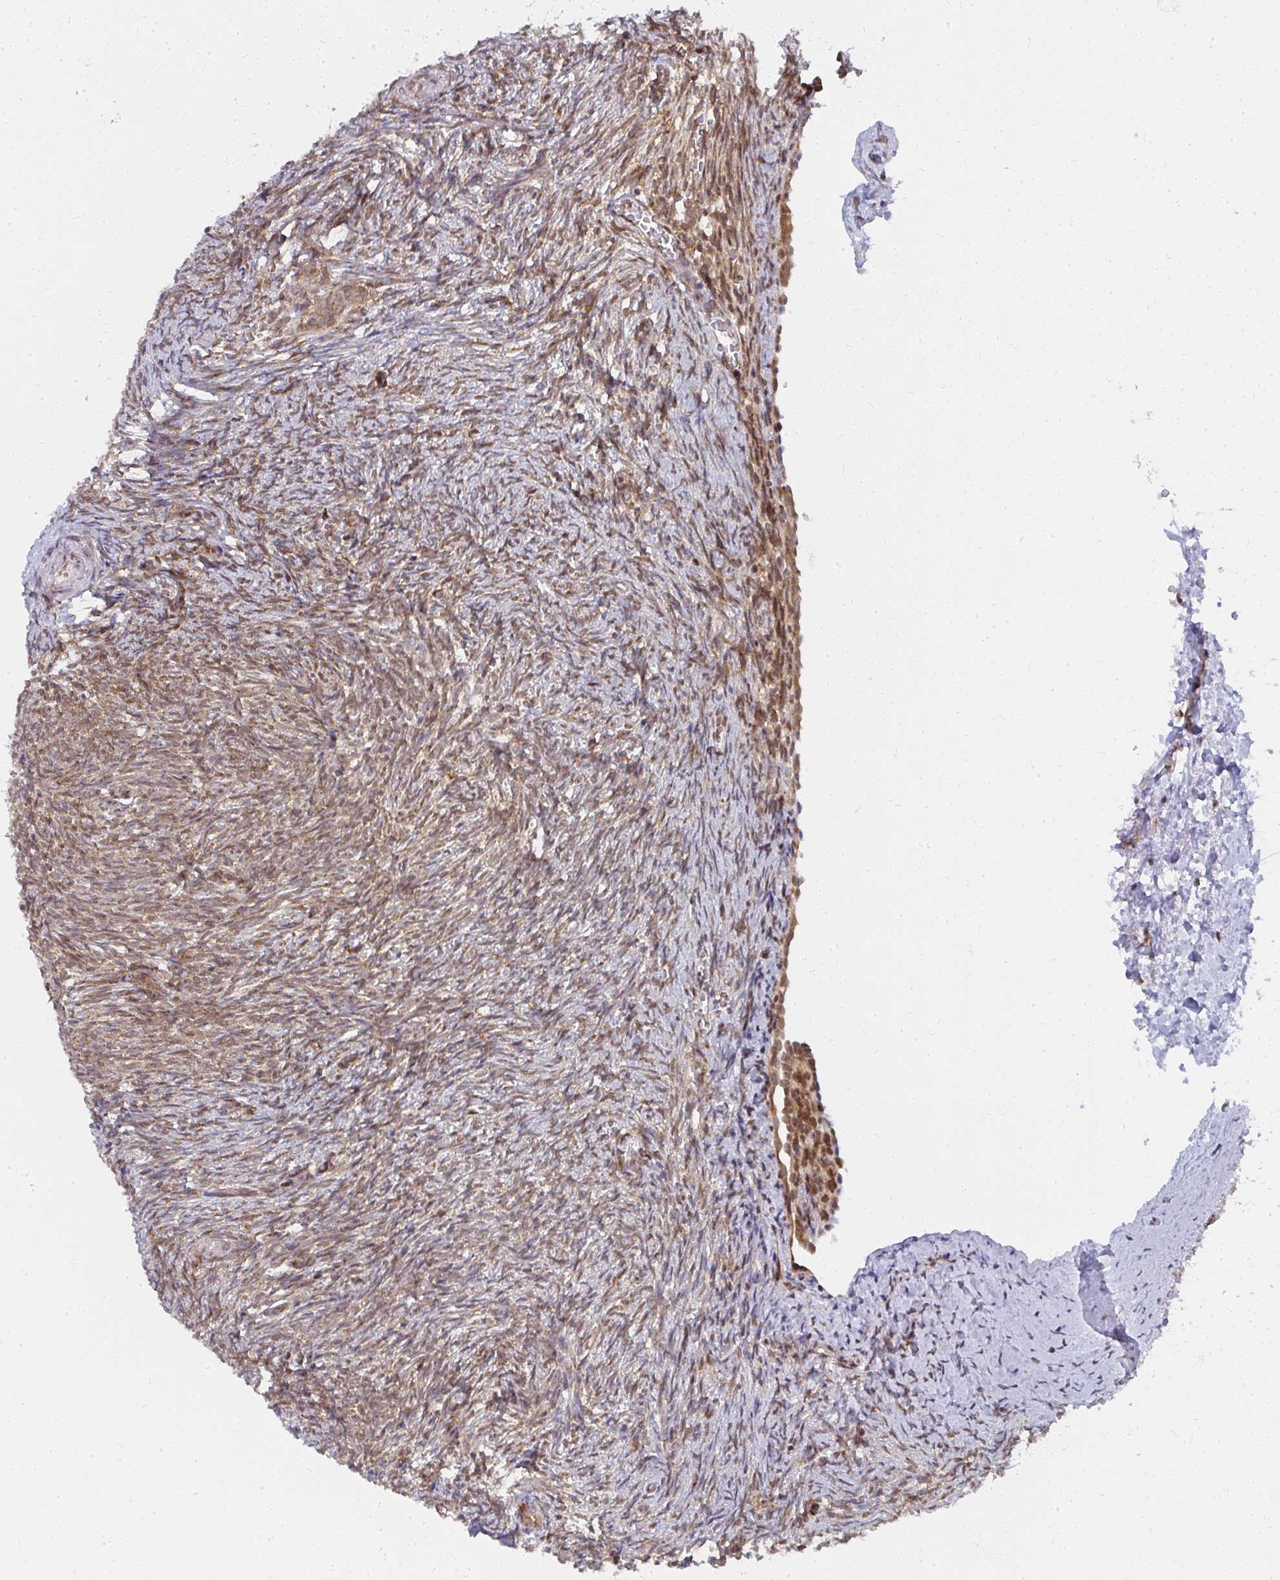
{"staining": {"intensity": "strong", "quantity": ">75%", "location": "cytoplasmic/membranous"}, "tissue": "ovary", "cell_type": "Follicle cells", "image_type": "normal", "snomed": [{"axis": "morphology", "description": "Normal tissue, NOS"}, {"axis": "topography", "description": "Ovary"}], "caption": "Protein analysis of normal ovary exhibits strong cytoplasmic/membranous positivity in about >75% of follicle cells. (Stains: DAB in brown, nuclei in blue, Microscopy: brightfield microscopy at high magnification).", "gene": "SYNCRIP", "patient": {"sex": "female", "age": 41}}